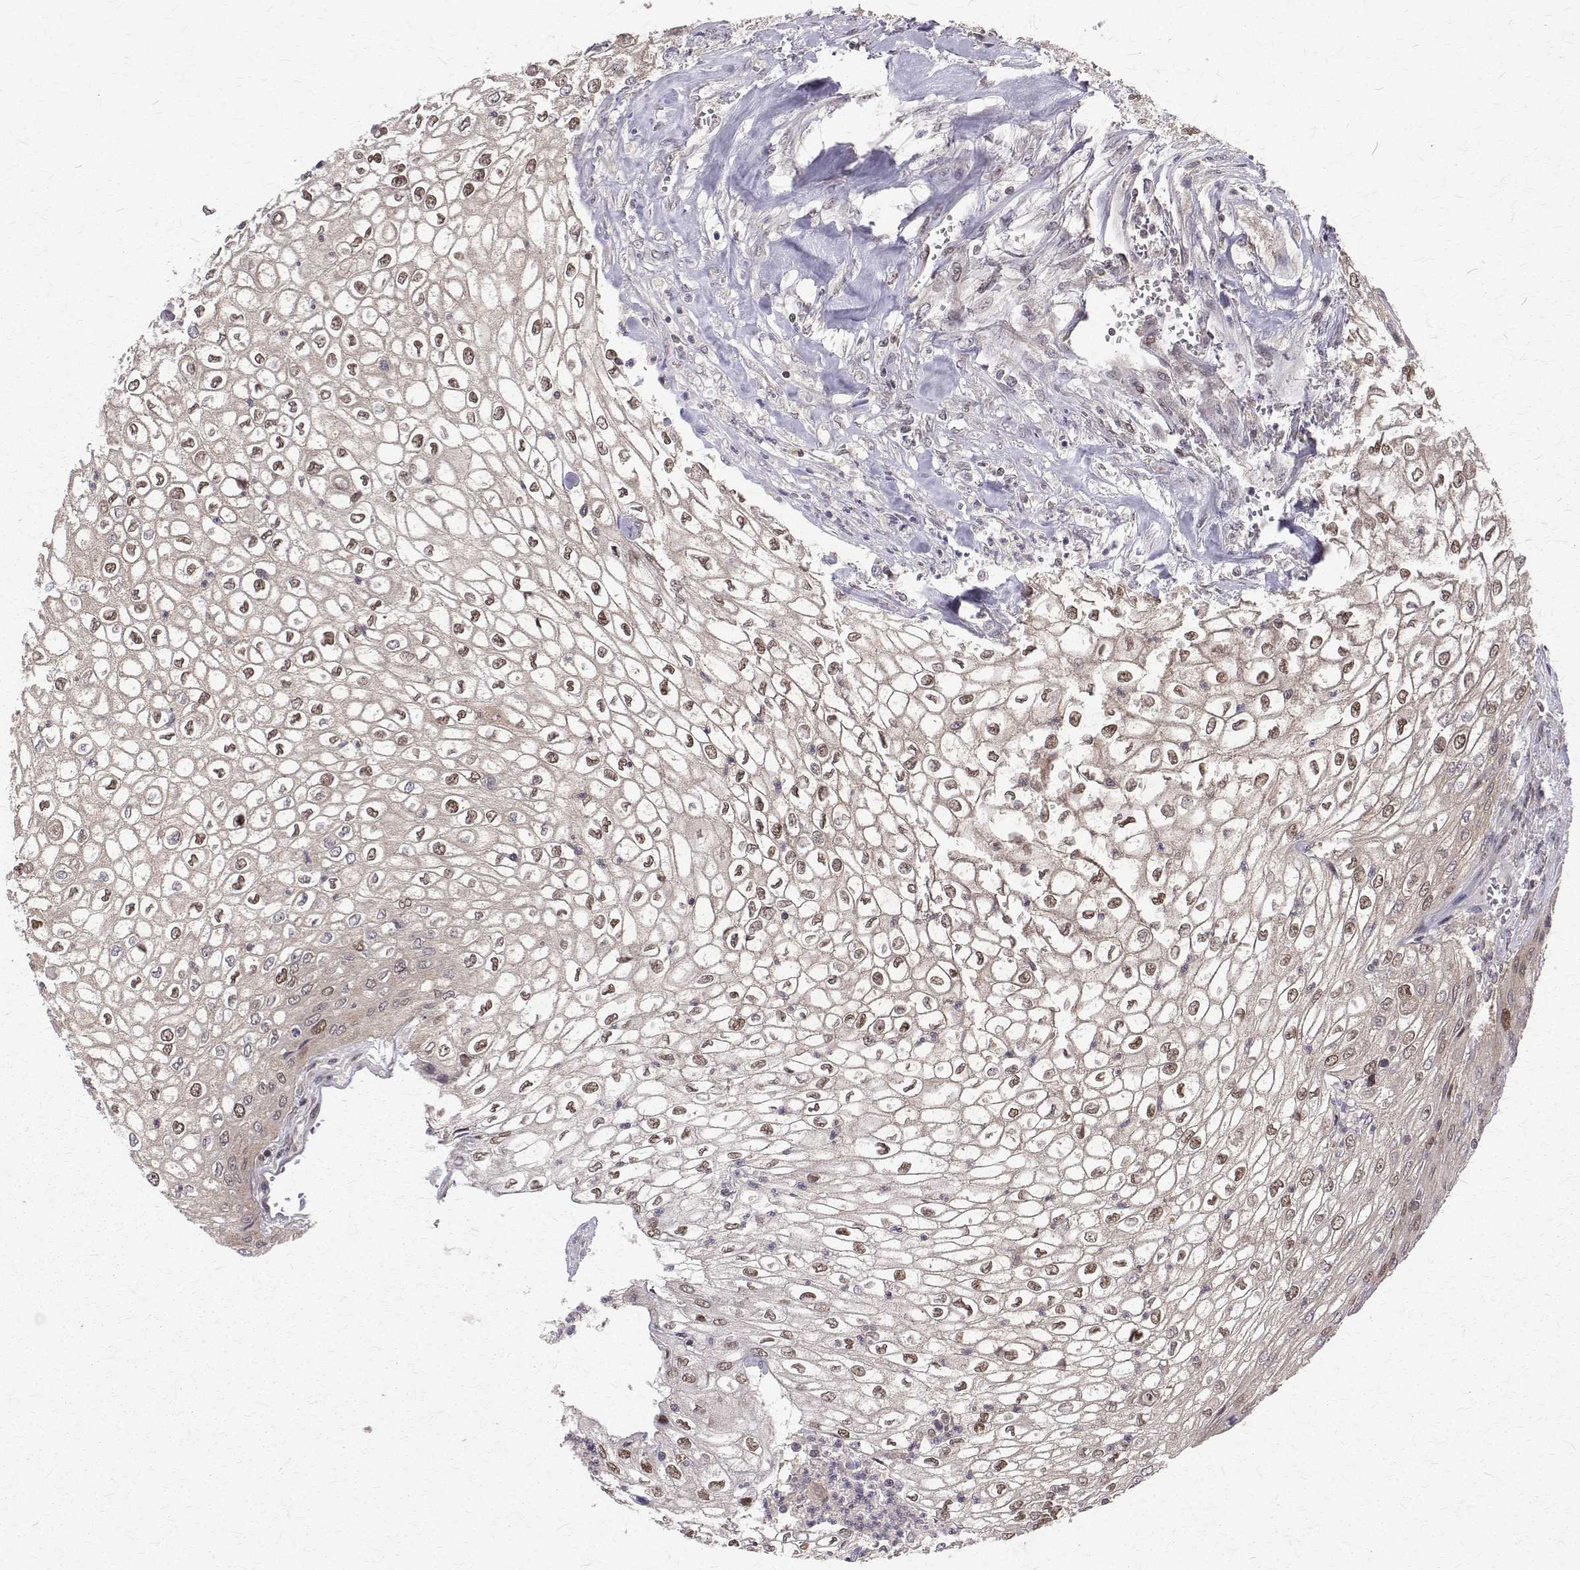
{"staining": {"intensity": "moderate", "quantity": ">75%", "location": "nuclear"}, "tissue": "urothelial cancer", "cell_type": "Tumor cells", "image_type": "cancer", "snomed": [{"axis": "morphology", "description": "Urothelial carcinoma, High grade"}, {"axis": "topography", "description": "Urinary bladder"}], "caption": "Protein staining by immunohistochemistry (IHC) reveals moderate nuclear staining in approximately >75% of tumor cells in high-grade urothelial carcinoma.", "gene": "NIF3L1", "patient": {"sex": "male", "age": 62}}